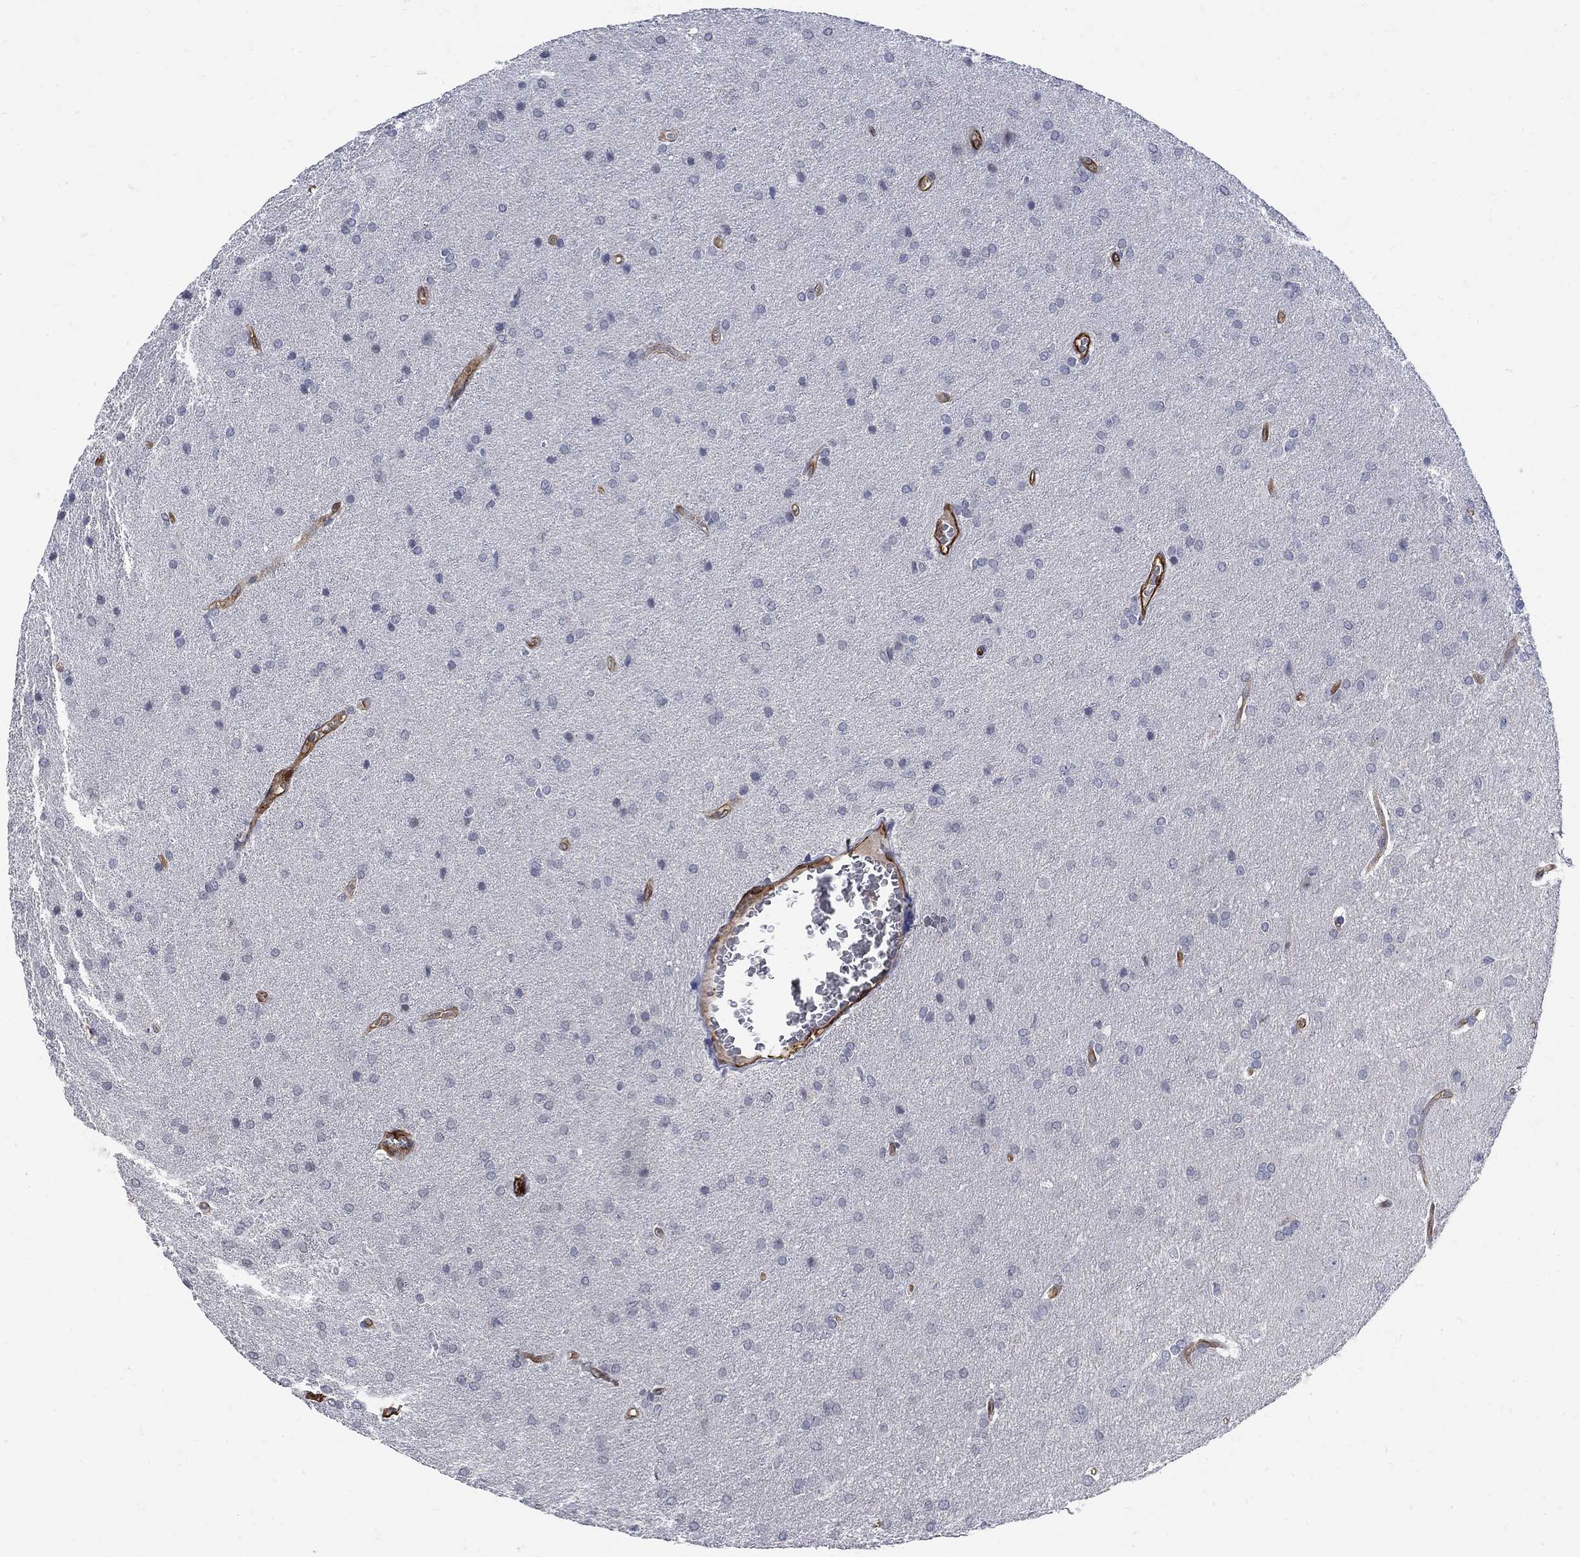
{"staining": {"intensity": "negative", "quantity": "none", "location": "none"}, "tissue": "glioma", "cell_type": "Tumor cells", "image_type": "cancer", "snomed": [{"axis": "morphology", "description": "Glioma, malignant, Low grade"}, {"axis": "topography", "description": "Brain"}], "caption": "IHC micrograph of neoplastic tissue: human glioma stained with DAB (3,3'-diaminobenzidine) shows no significant protein expression in tumor cells. (Stains: DAB IHC with hematoxylin counter stain, Microscopy: brightfield microscopy at high magnification).", "gene": "TGM2", "patient": {"sex": "female", "age": 32}}